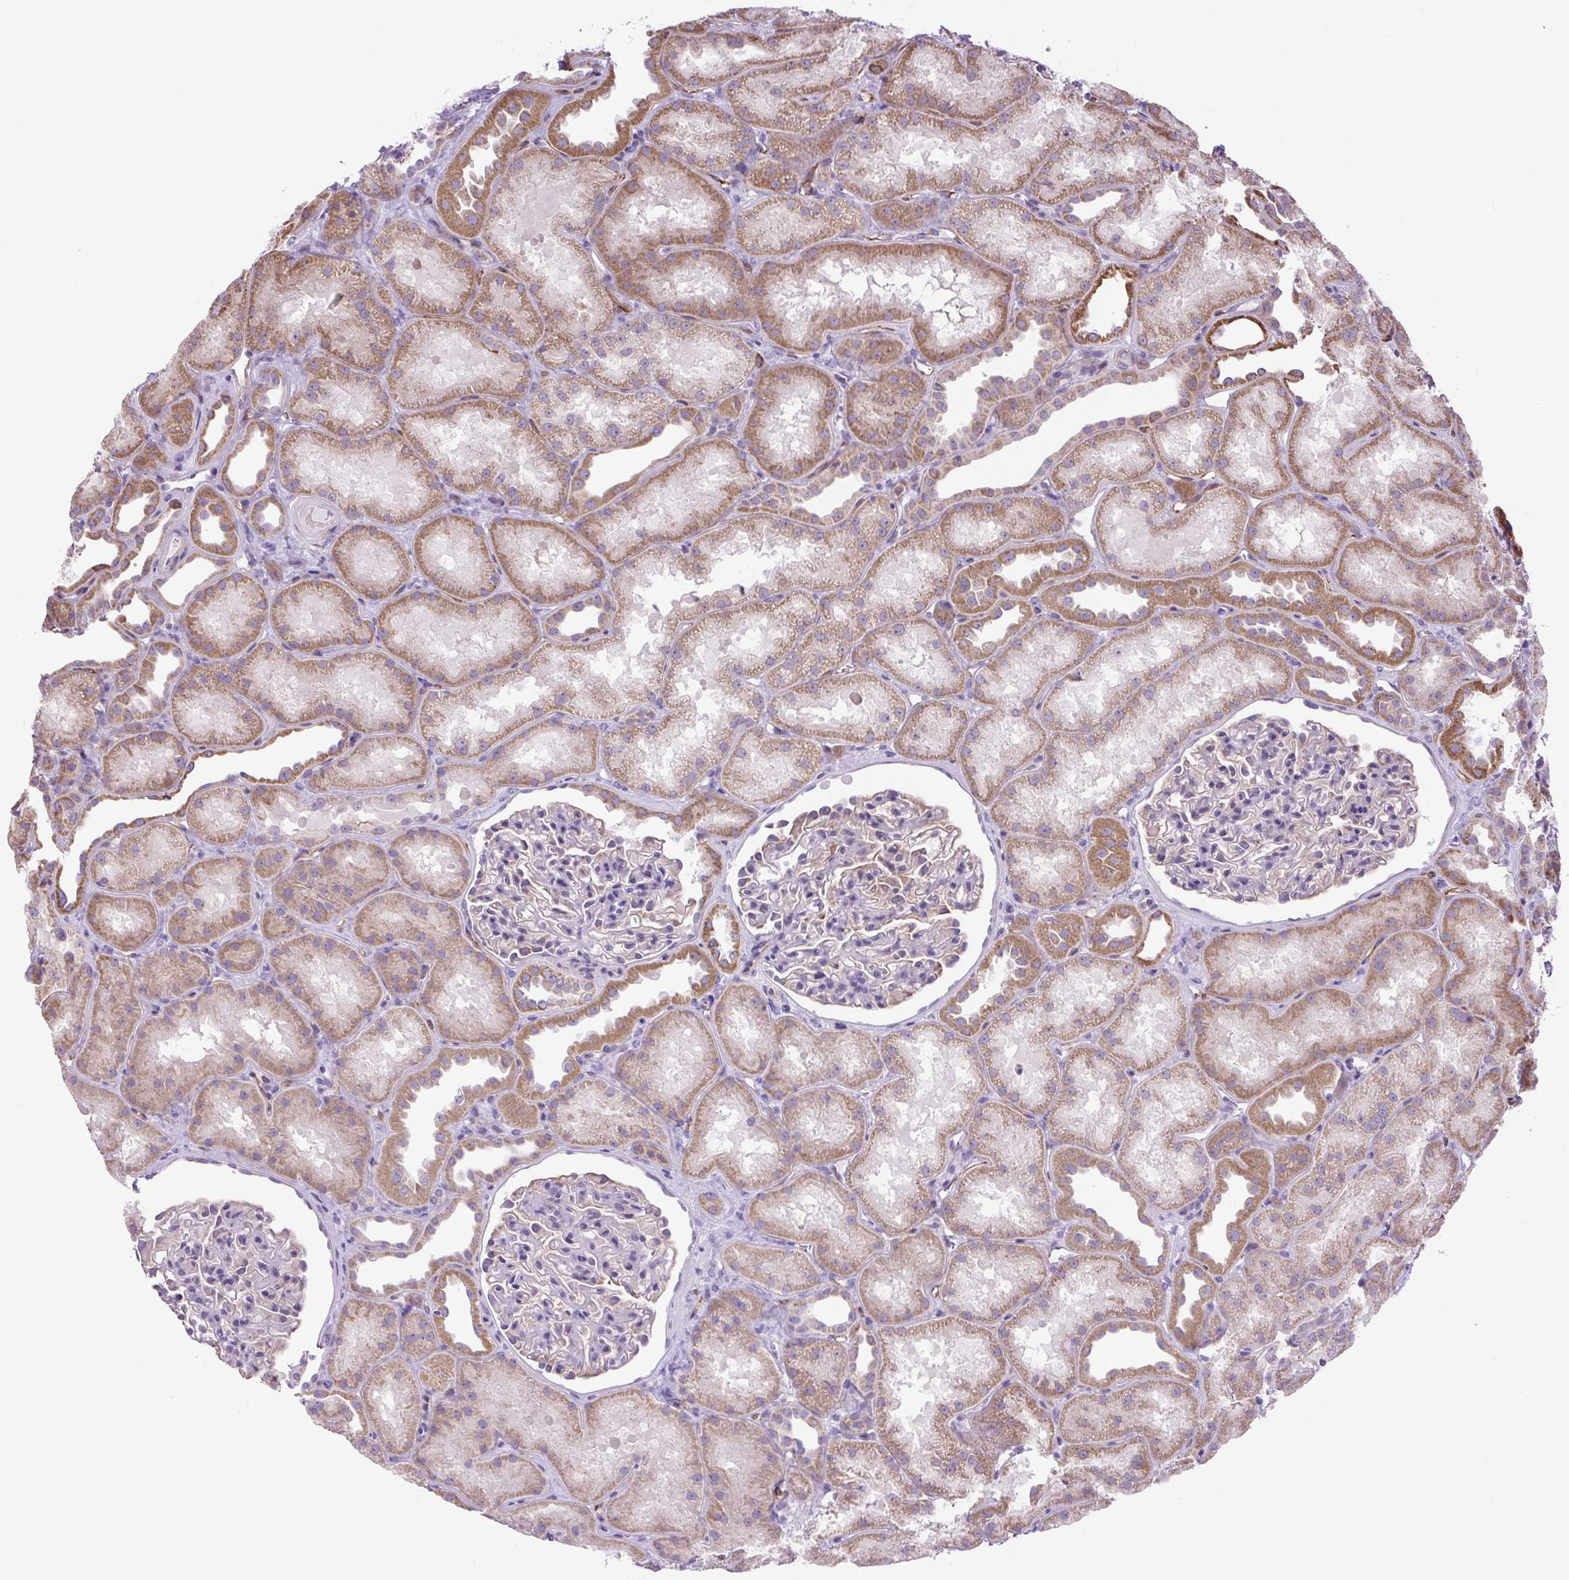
{"staining": {"intensity": "negative", "quantity": "none", "location": "none"}, "tissue": "kidney", "cell_type": "Cells in glomeruli", "image_type": "normal", "snomed": [{"axis": "morphology", "description": "Normal tissue, NOS"}, {"axis": "topography", "description": "Kidney"}], "caption": "There is no significant staining in cells in glomeruli of kidney. The staining was performed using DAB to visualize the protein expression in brown, while the nuclei were stained in blue with hematoxylin (Magnification: 20x).", "gene": "RNASE10", "patient": {"sex": "male", "age": 61}}